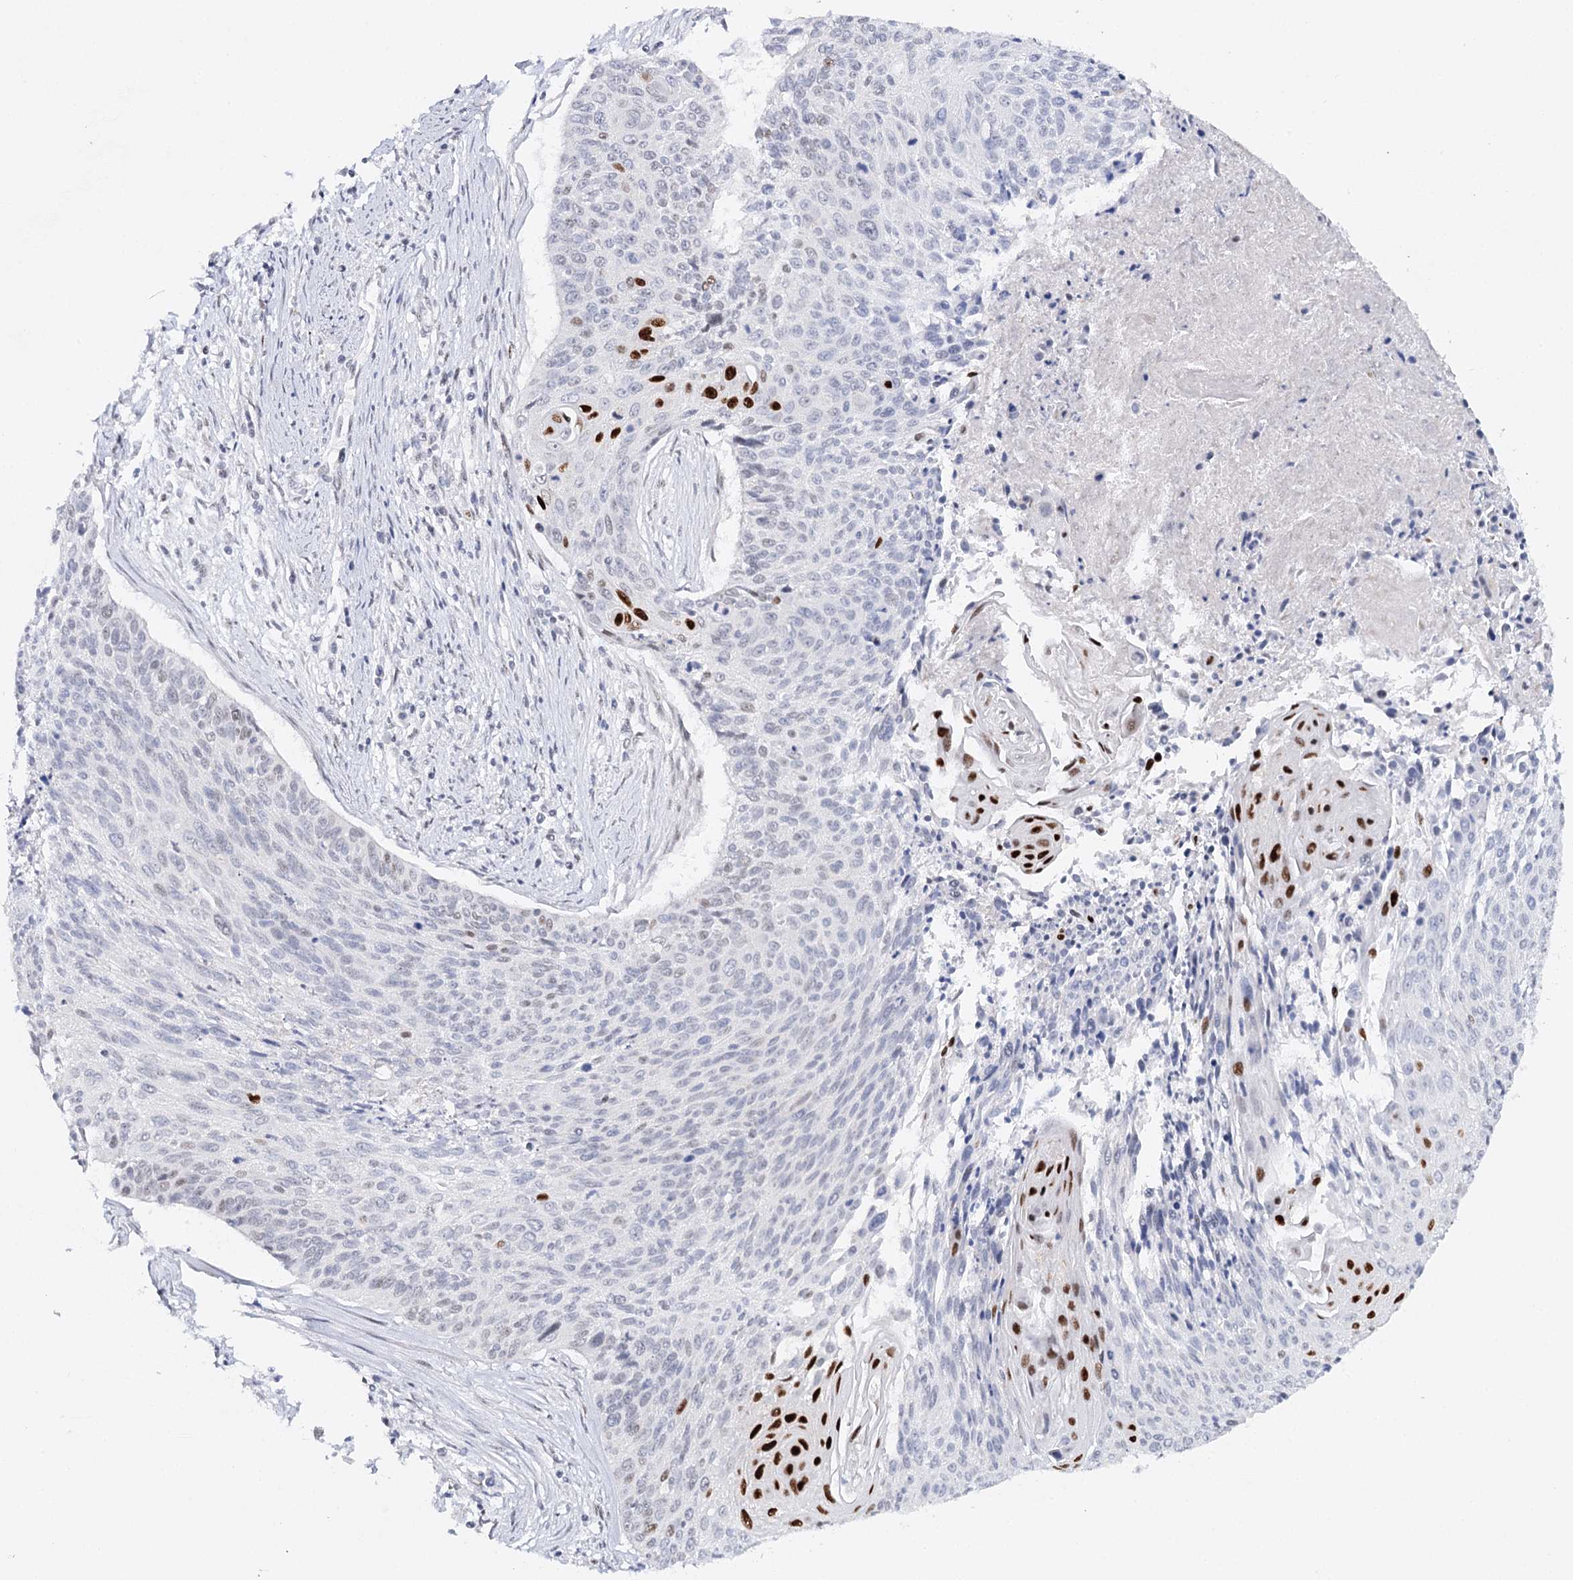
{"staining": {"intensity": "strong", "quantity": "<25%", "location": "nuclear"}, "tissue": "cervical cancer", "cell_type": "Tumor cells", "image_type": "cancer", "snomed": [{"axis": "morphology", "description": "Squamous cell carcinoma, NOS"}, {"axis": "topography", "description": "Cervix"}], "caption": "Immunohistochemistry staining of cervical squamous cell carcinoma, which displays medium levels of strong nuclear positivity in approximately <25% of tumor cells indicating strong nuclear protein positivity. The staining was performed using DAB (brown) for protein detection and nuclei were counterstained in hematoxylin (blue).", "gene": "TP53", "patient": {"sex": "female", "age": 55}}